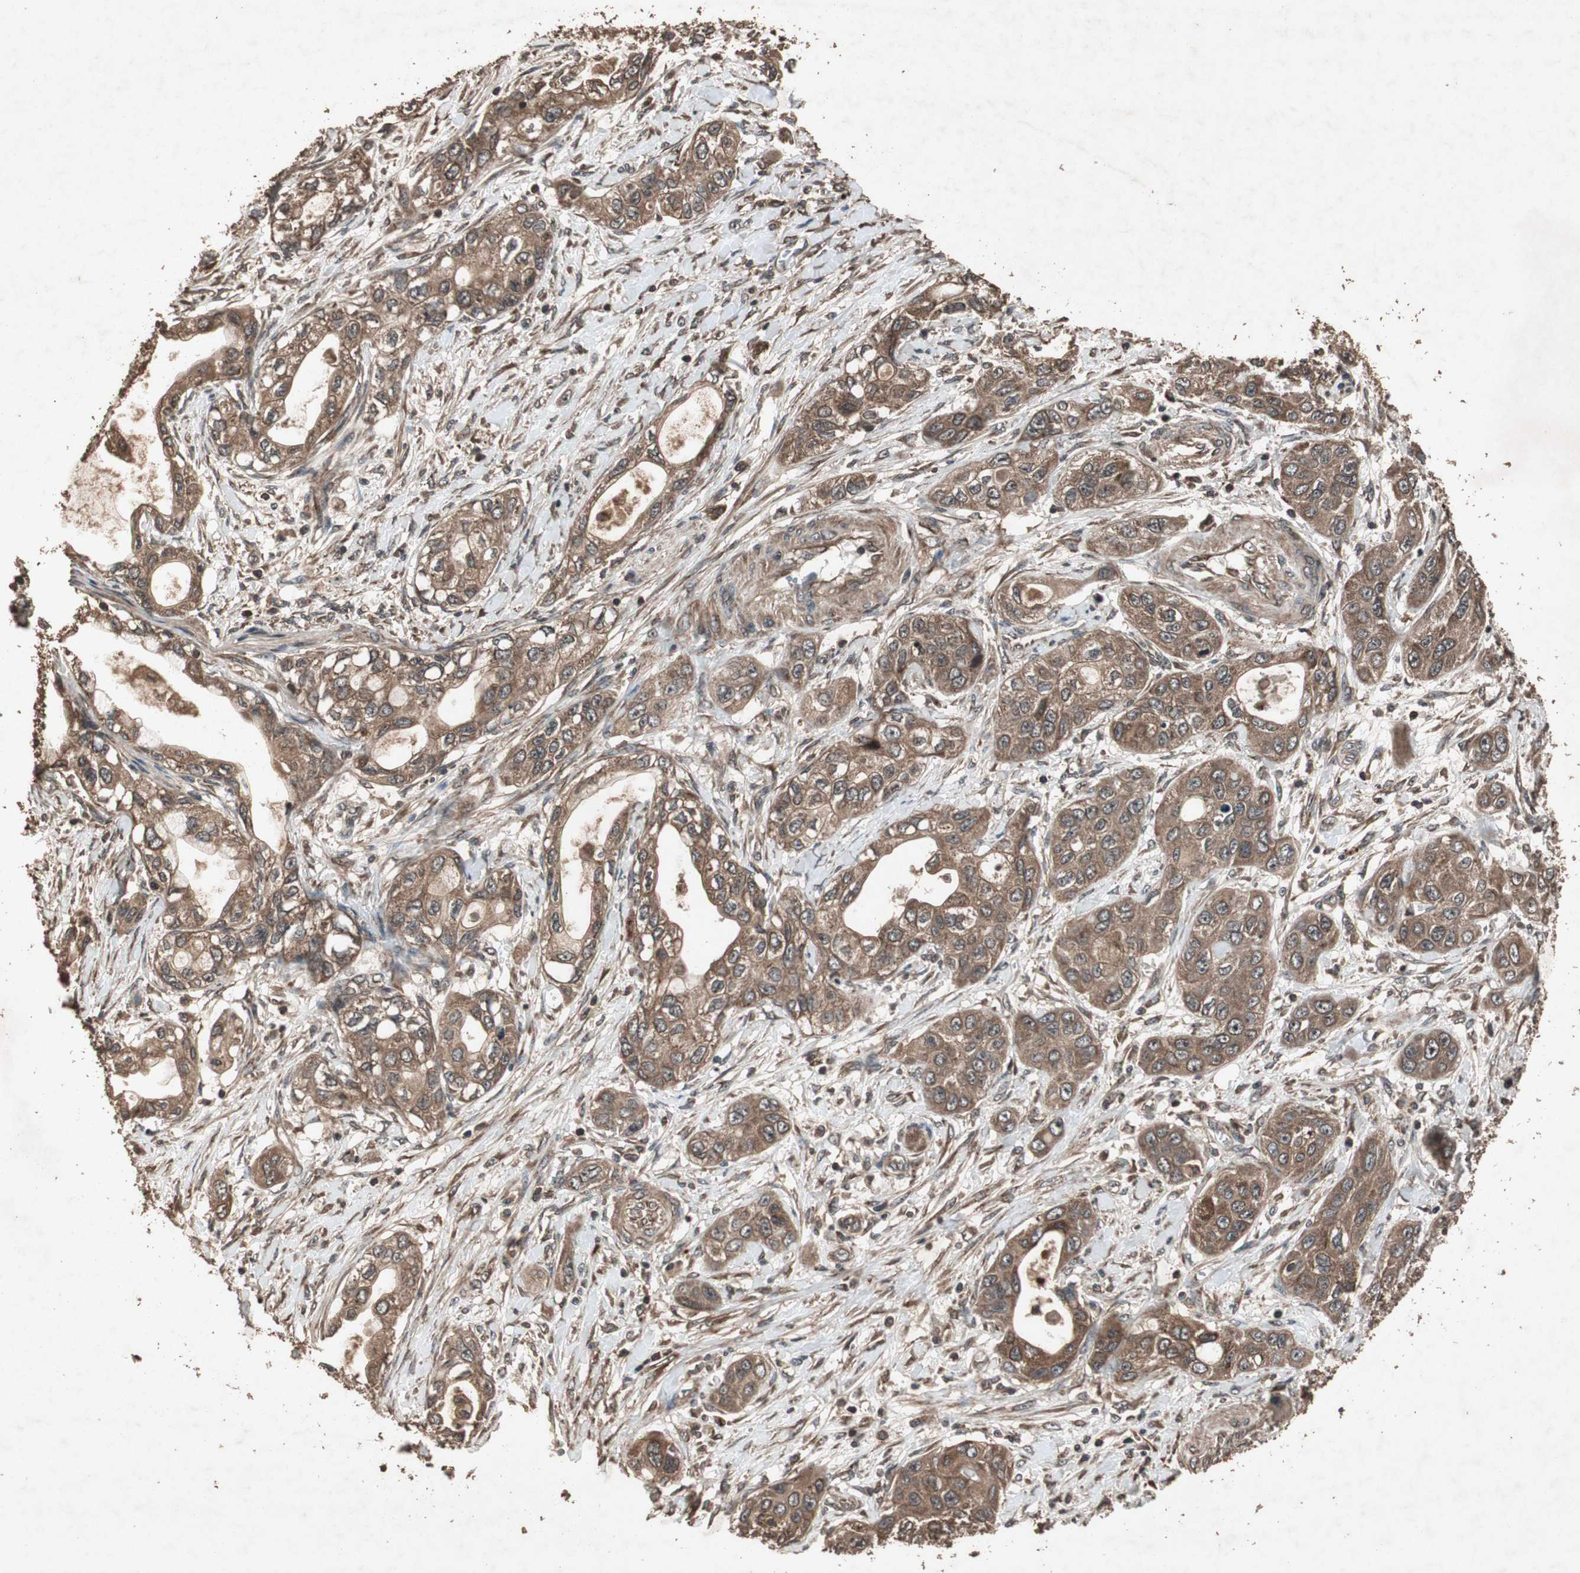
{"staining": {"intensity": "moderate", "quantity": ">75%", "location": "cytoplasmic/membranous"}, "tissue": "pancreatic cancer", "cell_type": "Tumor cells", "image_type": "cancer", "snomed": [{"axis": "morphology", "description": "Adenocarcinoma, NOS"}, {"axis": "topography", "description": "Pancreas"}], "caption": "The histopathology image demonstrates staining of pancreatic cancer (adenocarcinoma), revealing moderate cytoplasmic/membranous protein positivity (brown color) within tumor cells.", "gene": "LAMTOR5", "patient": {"sex": "female", "age": 70}}